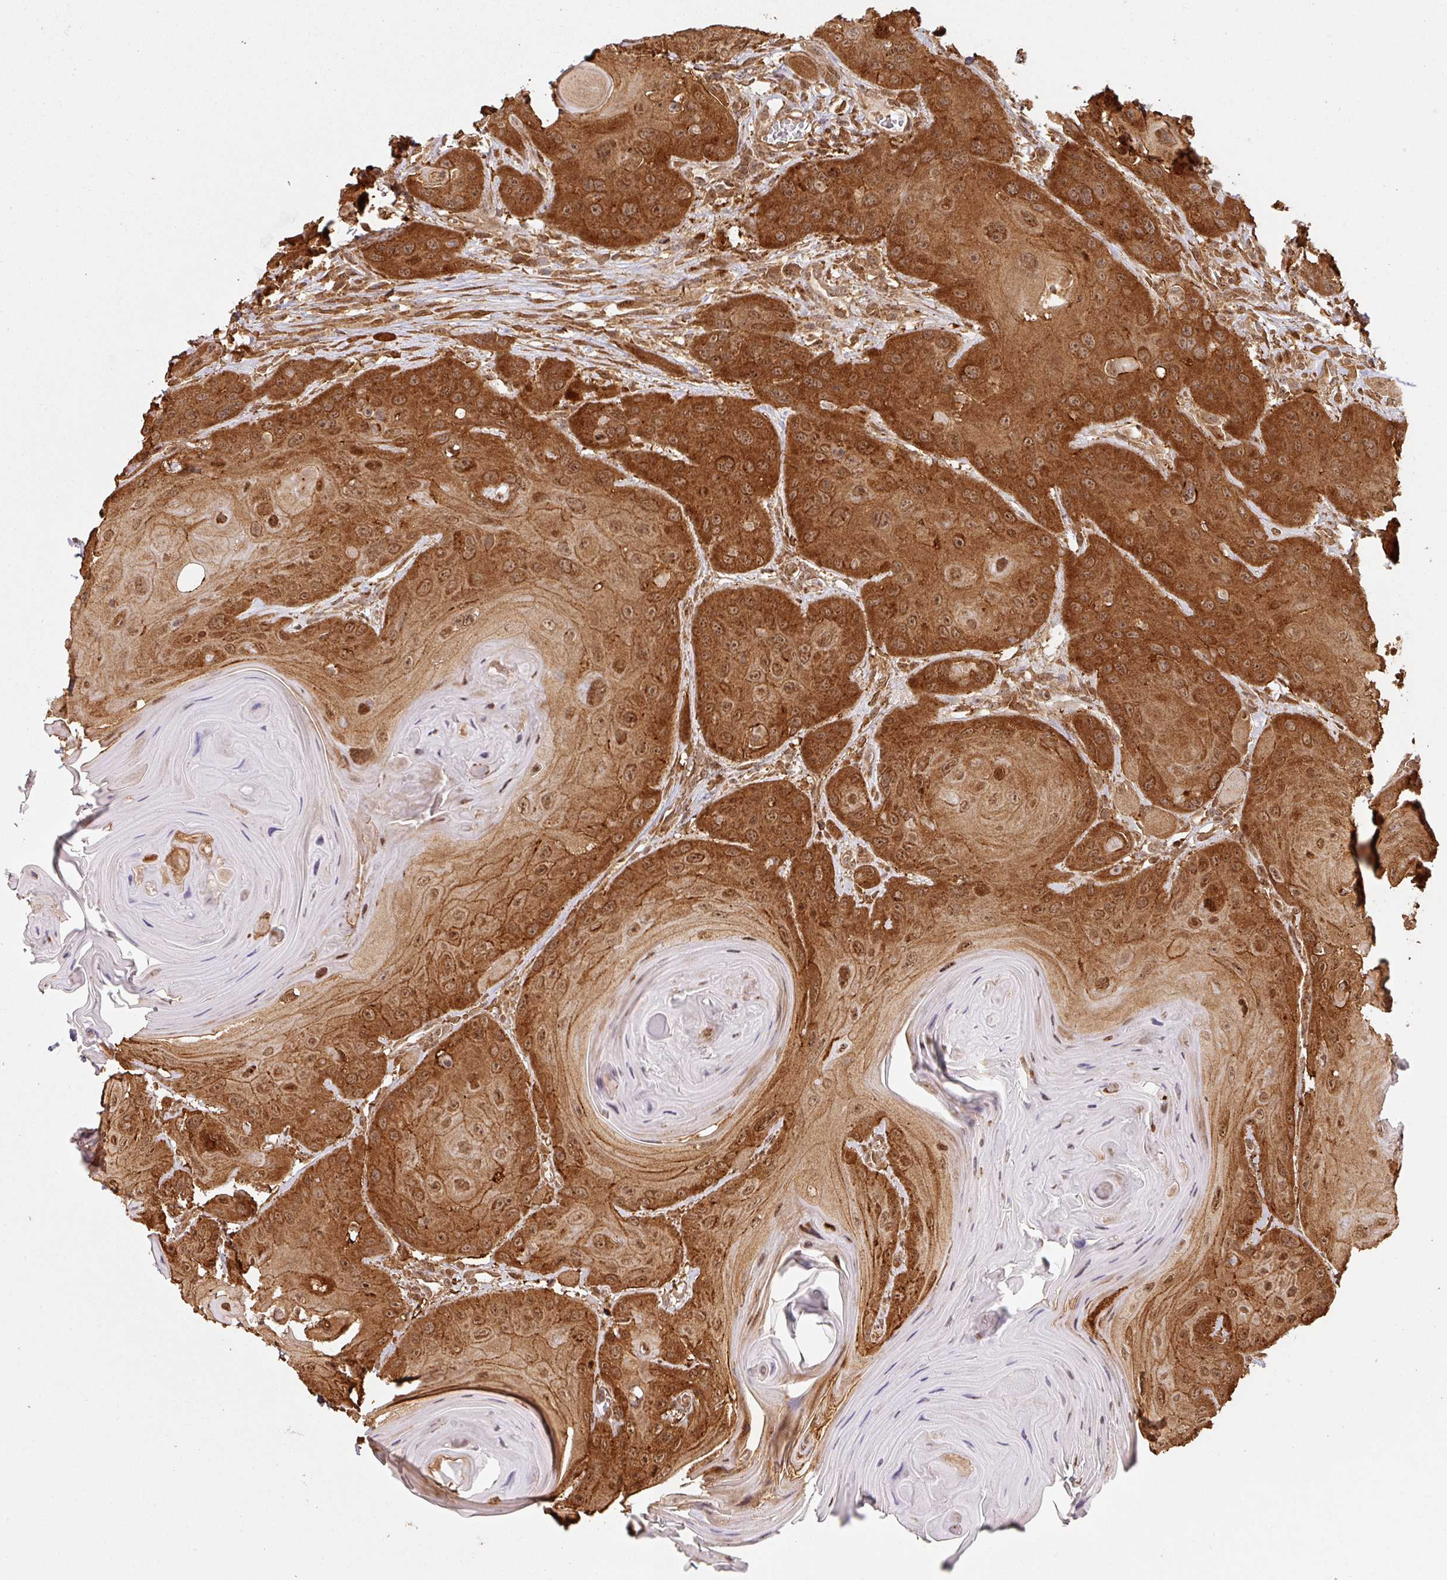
{"staining": {"intensity": "strong", "quantity": ">75%", "location": "cytoplasmic/membranous,nuclear"}, "tissue": "head and neck cancer", "cell_type": "Tumor cells", "image_type": "cancer", "snomed": [{"axis": "morphology", "description": "Squamous cell carcinoma, NOS"}, {"axis": "topography", "description": "Head-Neck"}], "caption": "Brown immunohistochemical staining in head and neck cancer displays strong cytoplasmic/membranous and nuclear staining in about >75% of tumor cells.", "gene": "ZNF322", "patient": {"sex": "female", "age": 59}}